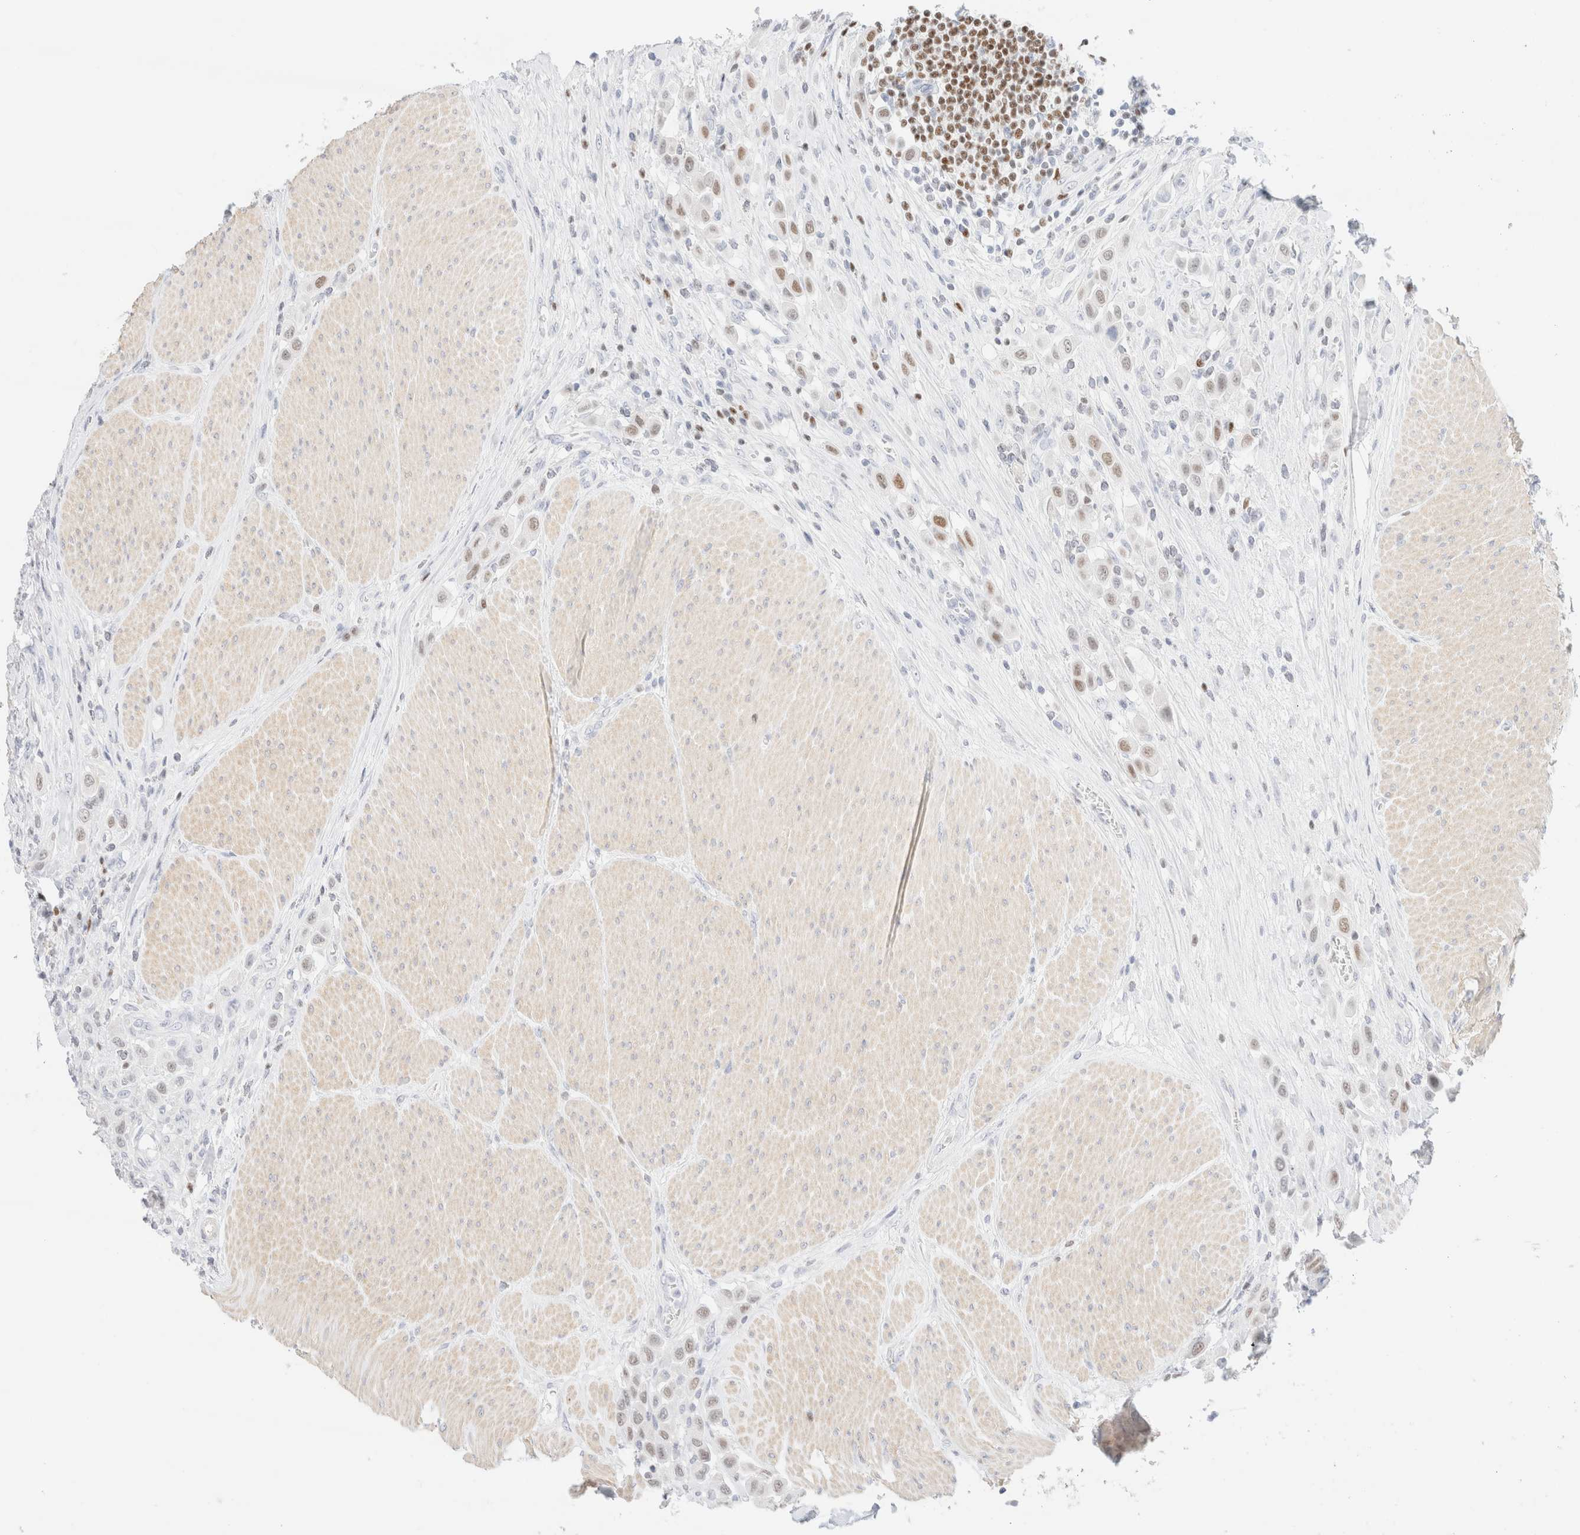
{"staining": {"intensity": "moderate", "quantity": "25%-75%", "location": "nuclear"}, "tissue": "urothelial cancer", "cell_type": "Tumor cells", "image_type": "cancer", "snomed": [{"axis": "morphology", "description": "Urothelial carcinoma, High grade"}, {"axis": "topography", "description": "Urinary bladder"}], "caption": "A brown stain highlights moderate nuclear positivity of a protein in high-grade urothelial carcinoma tumor cells.", "gene": "IKZF3", "patient": {"sex": "male", "age": 50}}